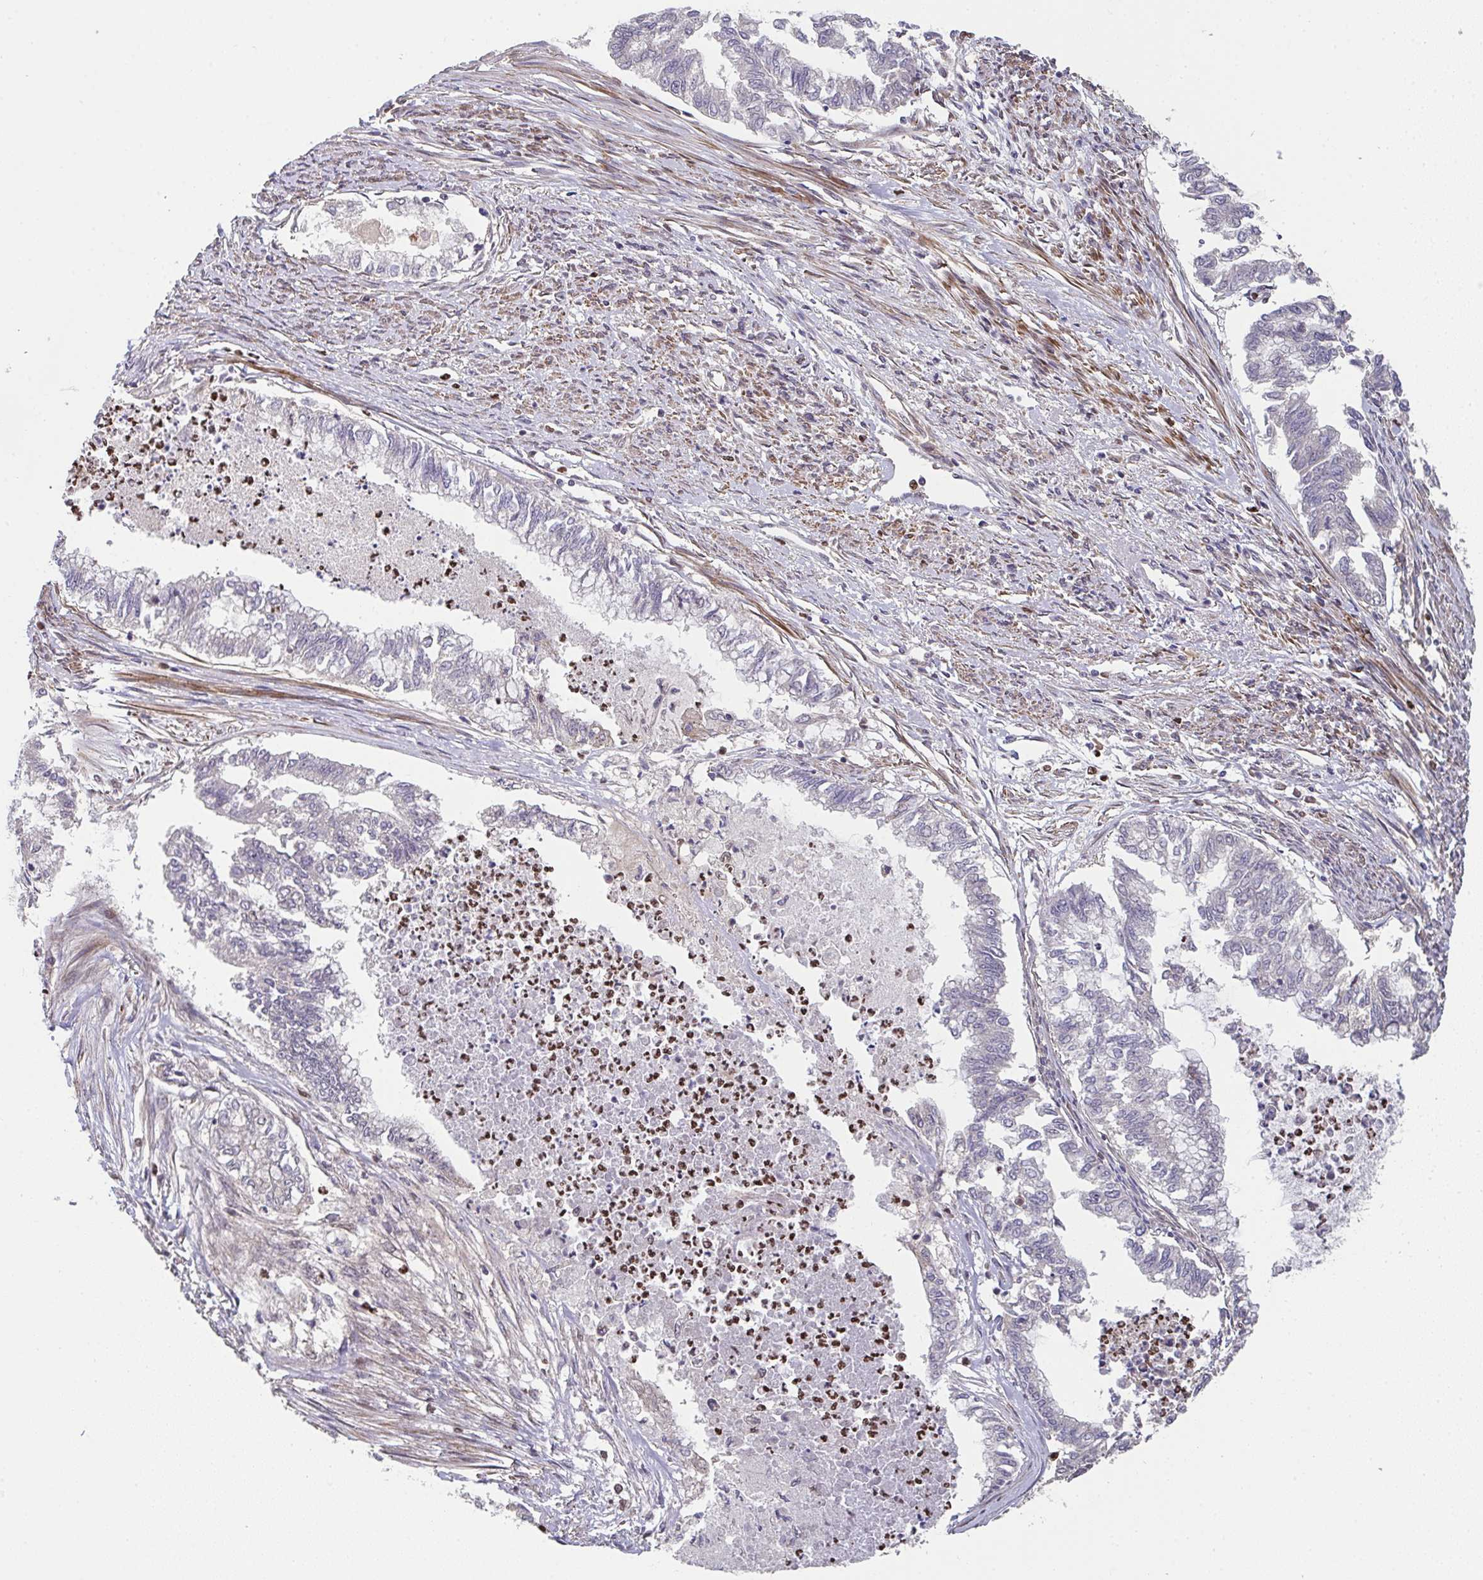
{"staining": {"intensity": "negative", "quantity": "none", "location": "none"}, "tissue": "endometrial cancer", "cell_type": "Tumor cells", "image_type": "cancer", "snomed": [{"axis": "morphology", "description": "Adenocarcinoma, NOS"}, {"axis": "topography", "description": "Endometrium"}], "caption": "Protein analysis of endometrial adenocarcinoma exhibits no significant positivity in tumor cells. (Stains: DAB IHC with hematoxylin counter stain, Microscopy: brightfield microscopy at high magnification).", "gene": "SIMC1", "patient": {"sex": "female", "age": 79}}